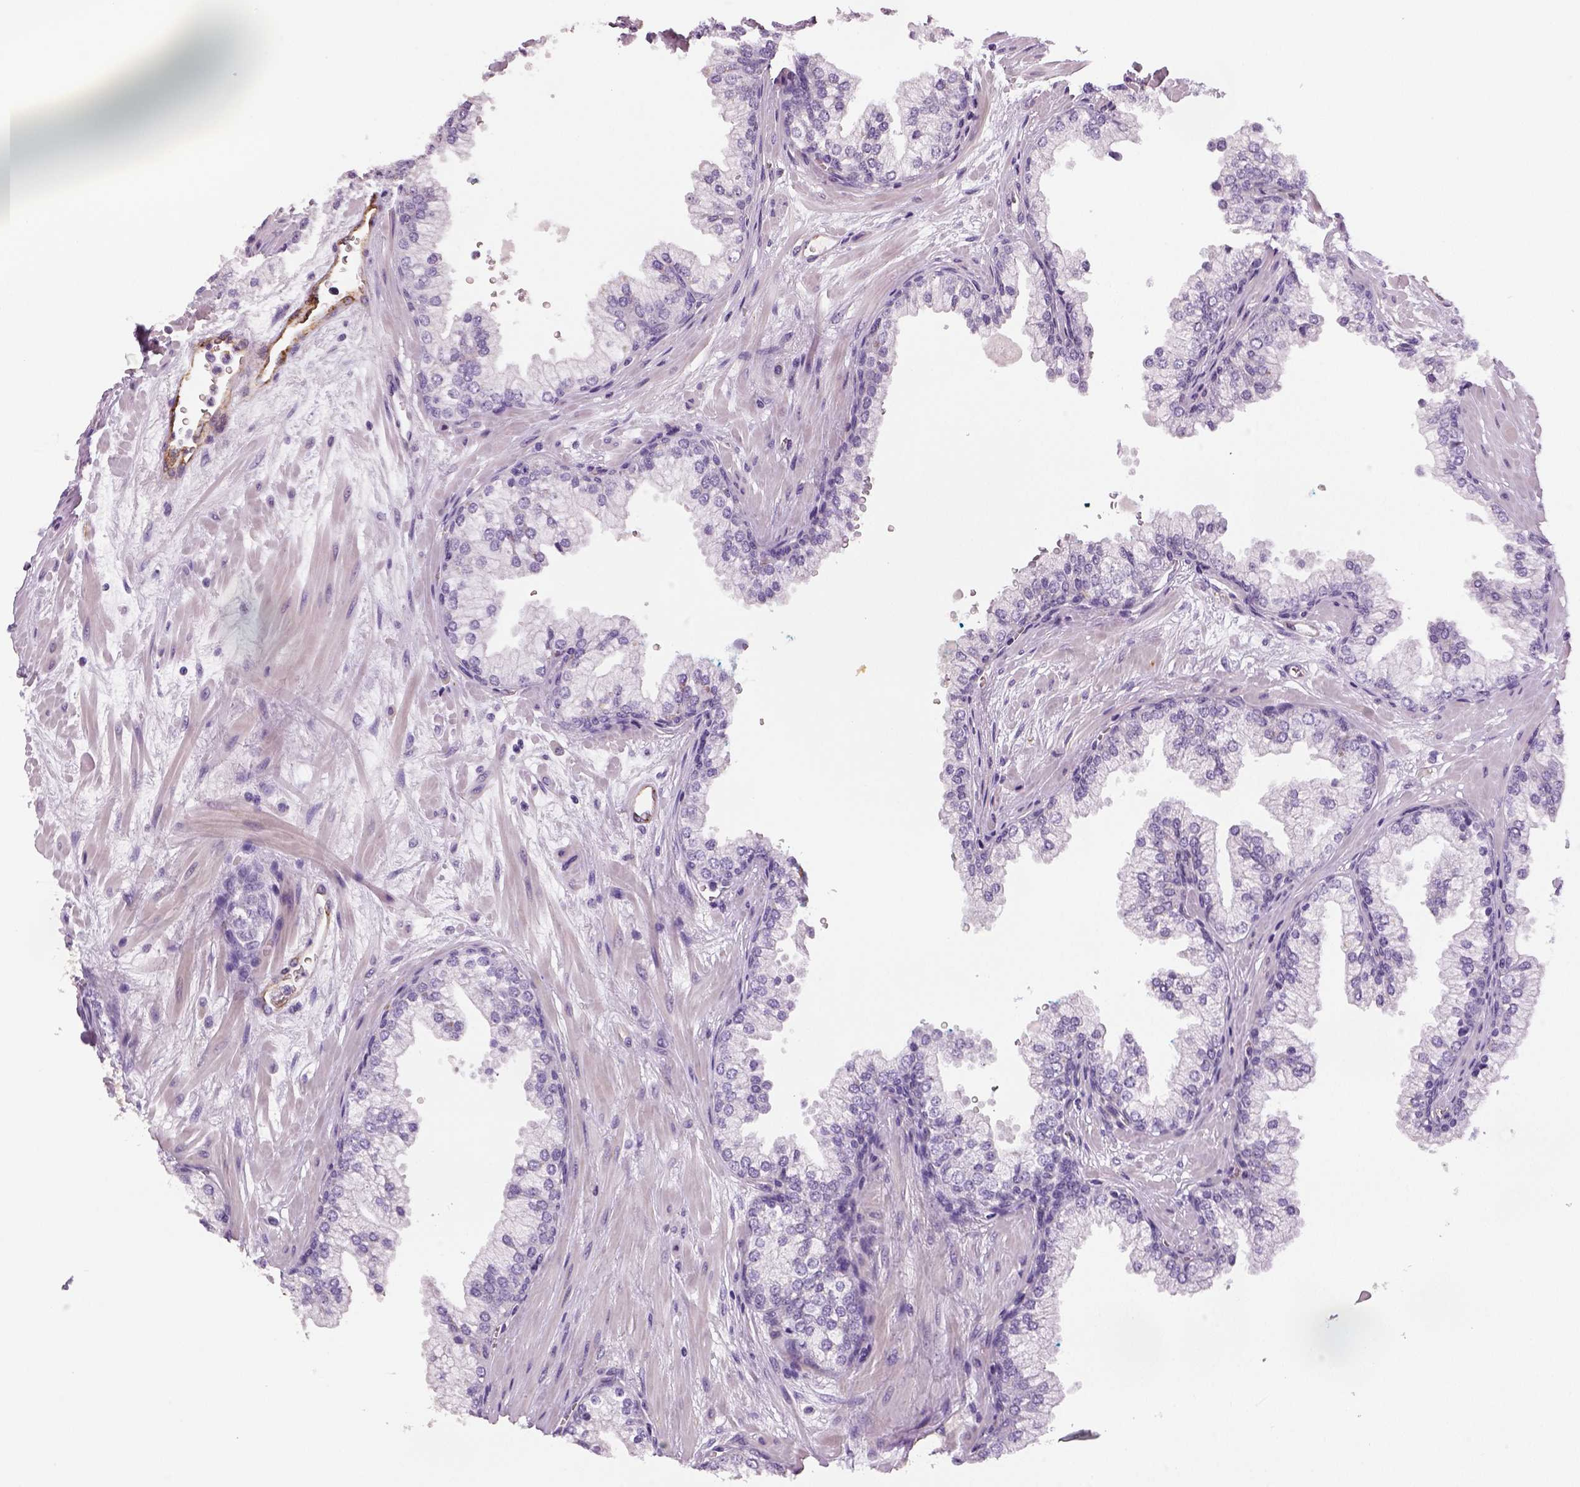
{"staining": {"intensity": "negative", "quantity": "none", "location": "none"}, "tissue": "prostate", "cell_type": "Glandular cells", "image_type": "normal", "snomed": [{"axis": "morphology", "description": "Normal tissue, NOS"}, {"axis": "topography", "description": "Prostate"}, {"axis": "topography", "description": "Peripheral nerve tissue"}], "caption": "Immunohistochemical staining of benign prostate demonstrates no significant expression in glandular cells.", "gene": "ENSG00000250349", "patient": {"sex": "male", "age": 61}}